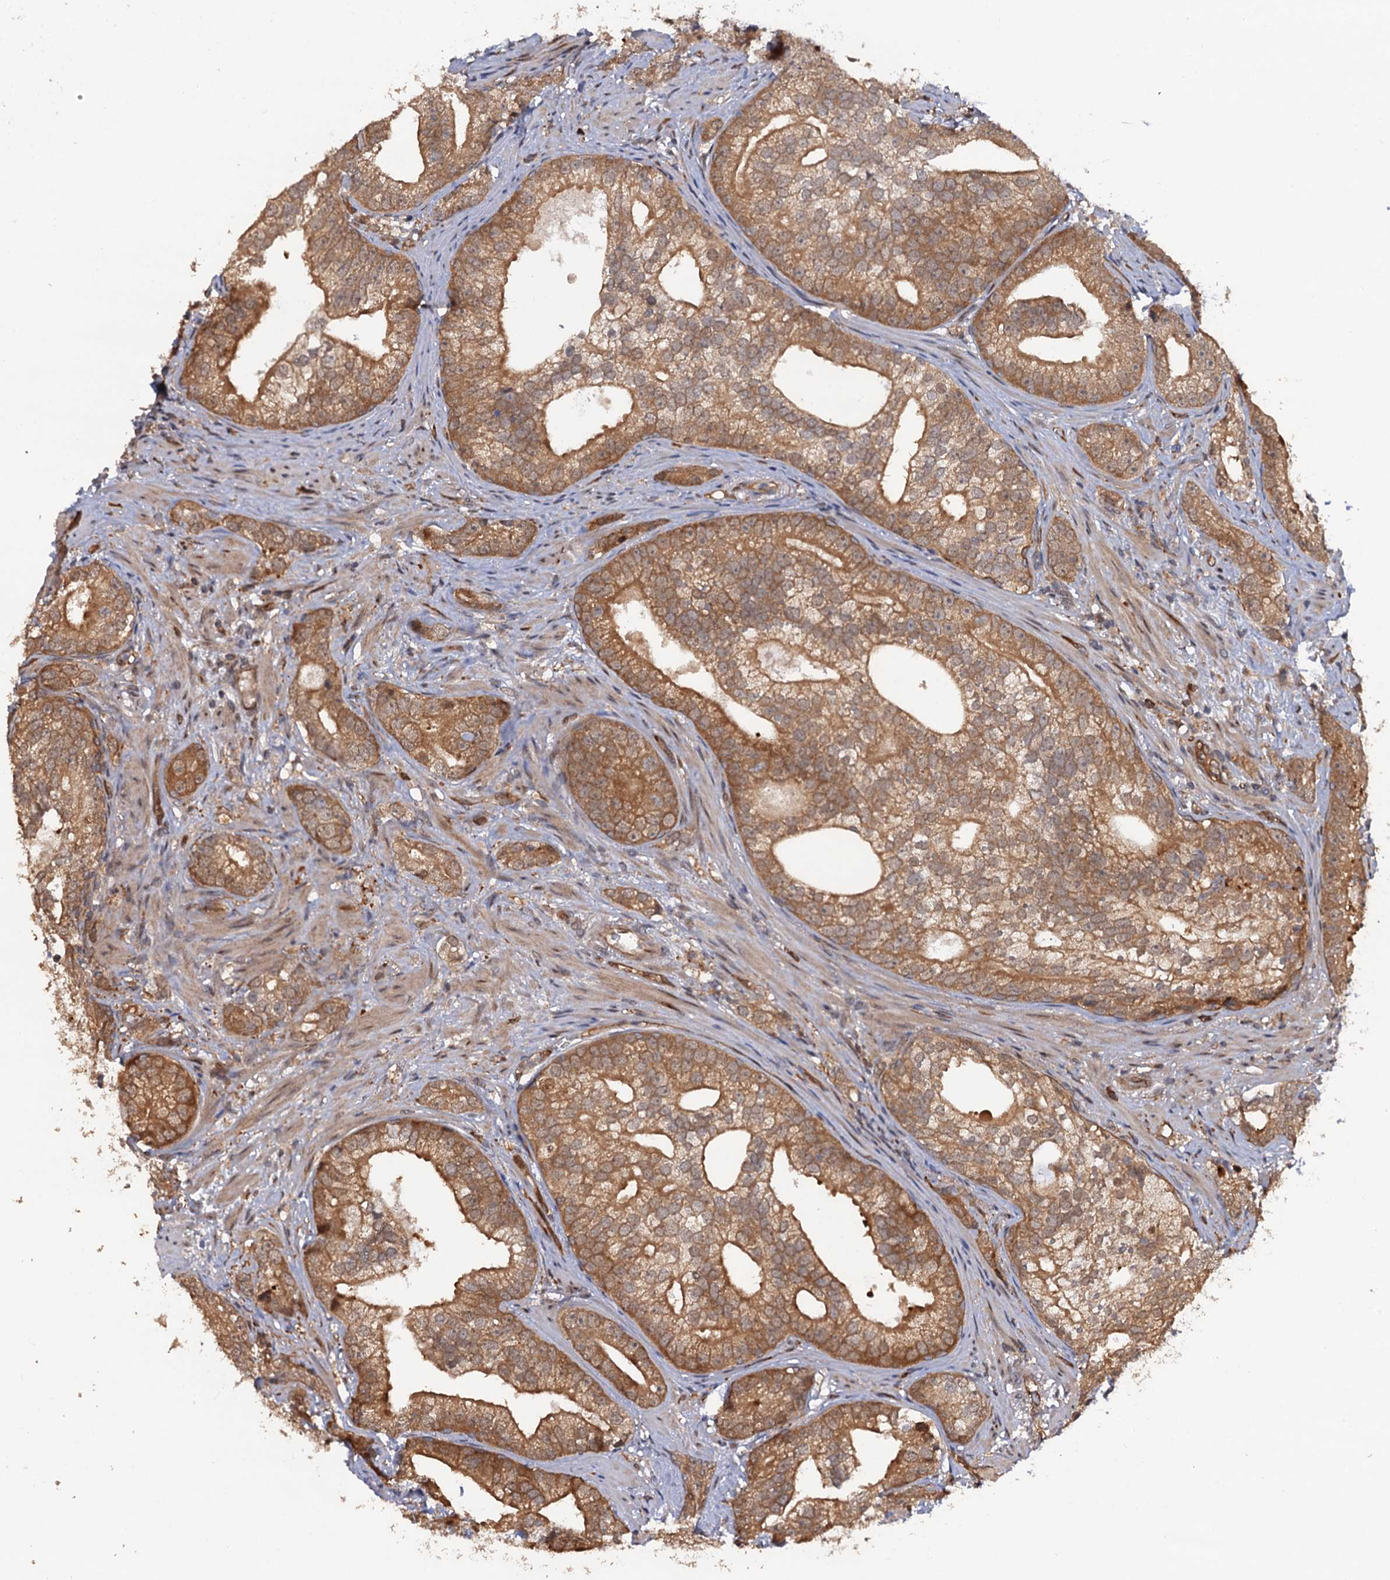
{"staining": {"intensity": "moderate", "quantity": ">75%", "location": "cytoplasmic/membranous"}, "tissue": "prostate cancer", "cell_type": "Tumor cells", "image_type": "cancer", "snomed": [{"axis": "morphology", "description": "Adenocarcinoma, High grade"}, {"axis": "topography", "description": "Prostate"}], "caption": "Tumor cells reveal medium levels of moderate cytoplasmic/membranous positivity in approximately >75% of cells in human prostate cancer.", "gene": "CDC23", "patient": {"sex": "male", "age": 75}}